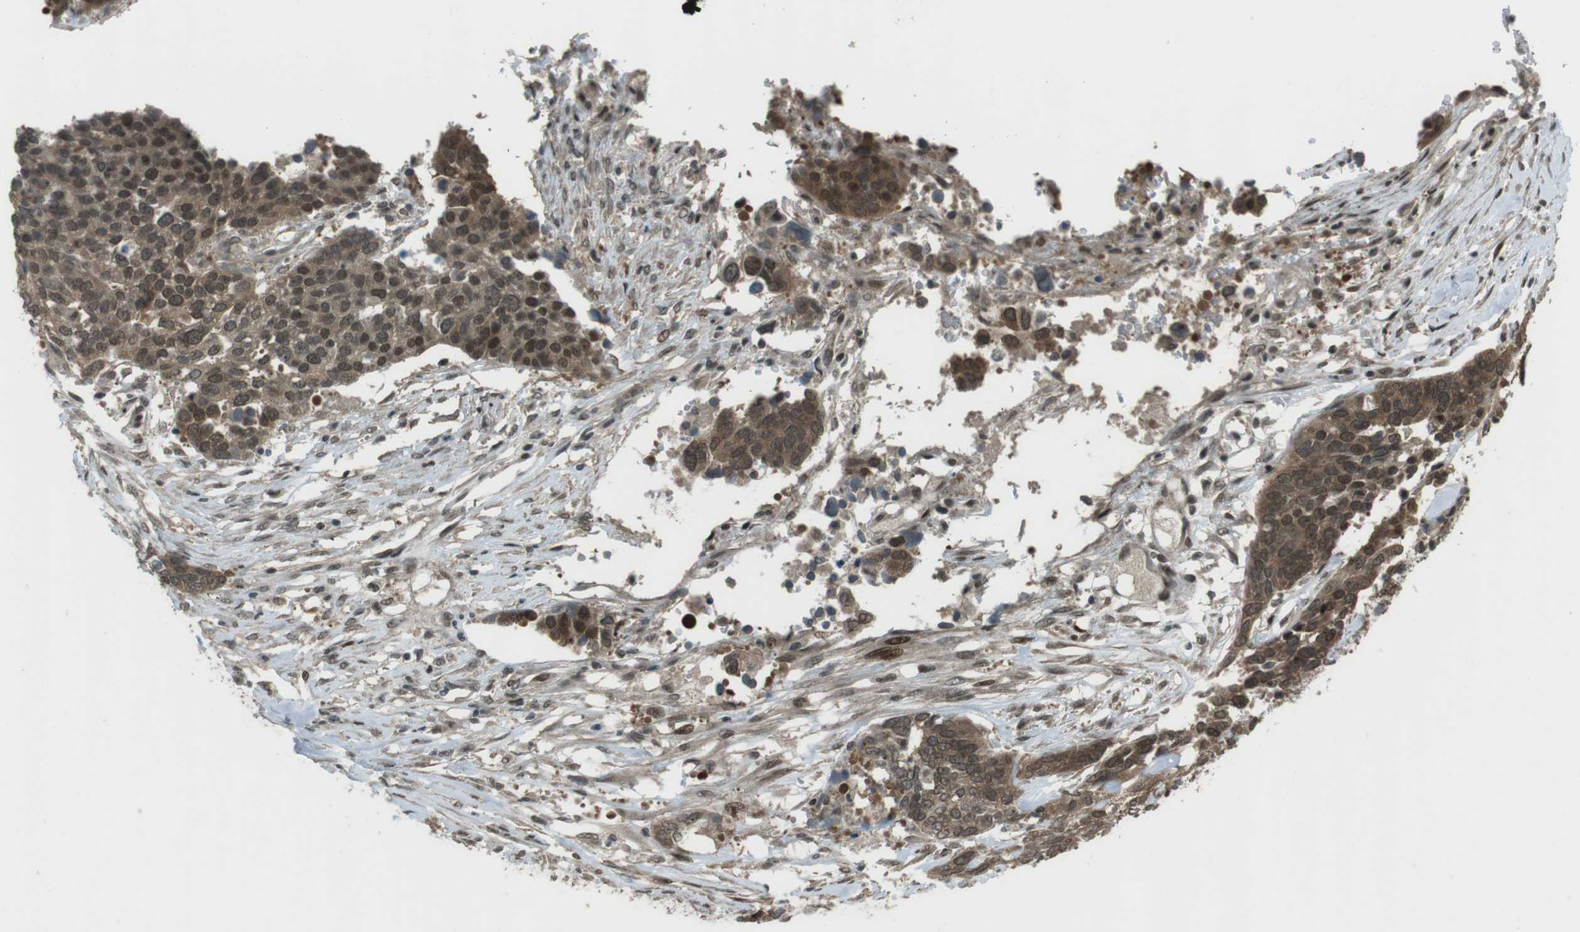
{"staining": {"intensity": "moderate", "quantity": ">75%", "location": "cytoplasmic/membranous,nuclear"}, "tissue": "ovarian cancer", "cell_type": "Tumor cells", "image_type": "cancer", "snomed": [{"axis": "morphology", "description": "Cystadenocarcinoma, serous, NOS"}, {"axis": "topography", "description": "Ovary"}], "caption": "Human serous cystadenocarcinoma (ovarian) stained with a brown dye displays moderate cytoplasmic/membranous and nuclear positive positivity in about >75% of tumor cells.", "gene": "SLITRK5", "patient": {"sex": "female", "age": 44}}